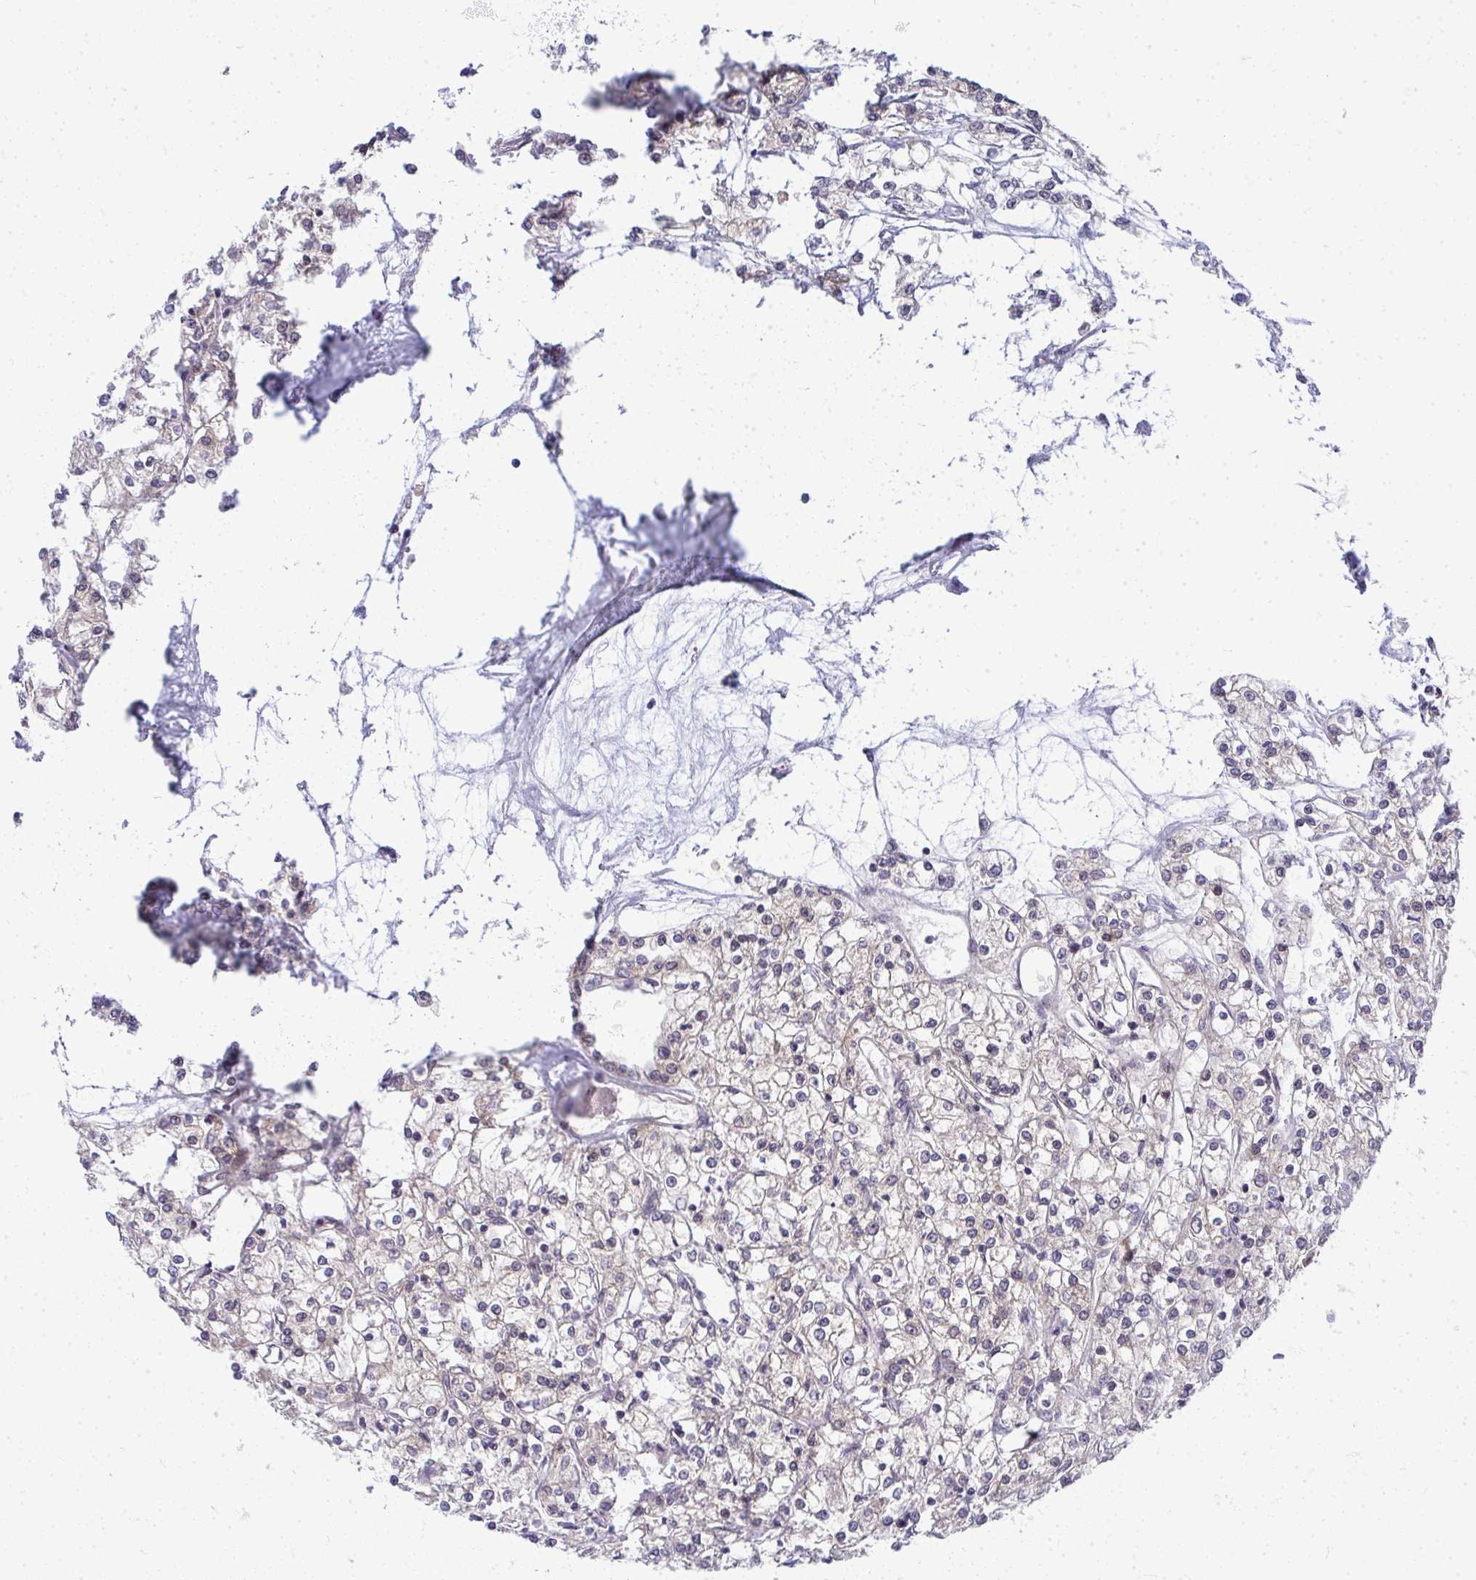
{"staining": {"intensity": "negative", "quantity": "none", "location": "none"}, "tissue": "renal cancer", "cell_type": "Tumor cells", "image_type": "cancer", "snomed": [{"axis": "morphology", "description": "Adenocarcinoma, NOS"}, {"axis": "topography", "description": "Kidney"}], "caption": "Immunohistochemical staining of human renal cancer displays no significant expression in tumor cells.", "gene": "HDHD2", "patient": {"sex": "female", "age": 59}}